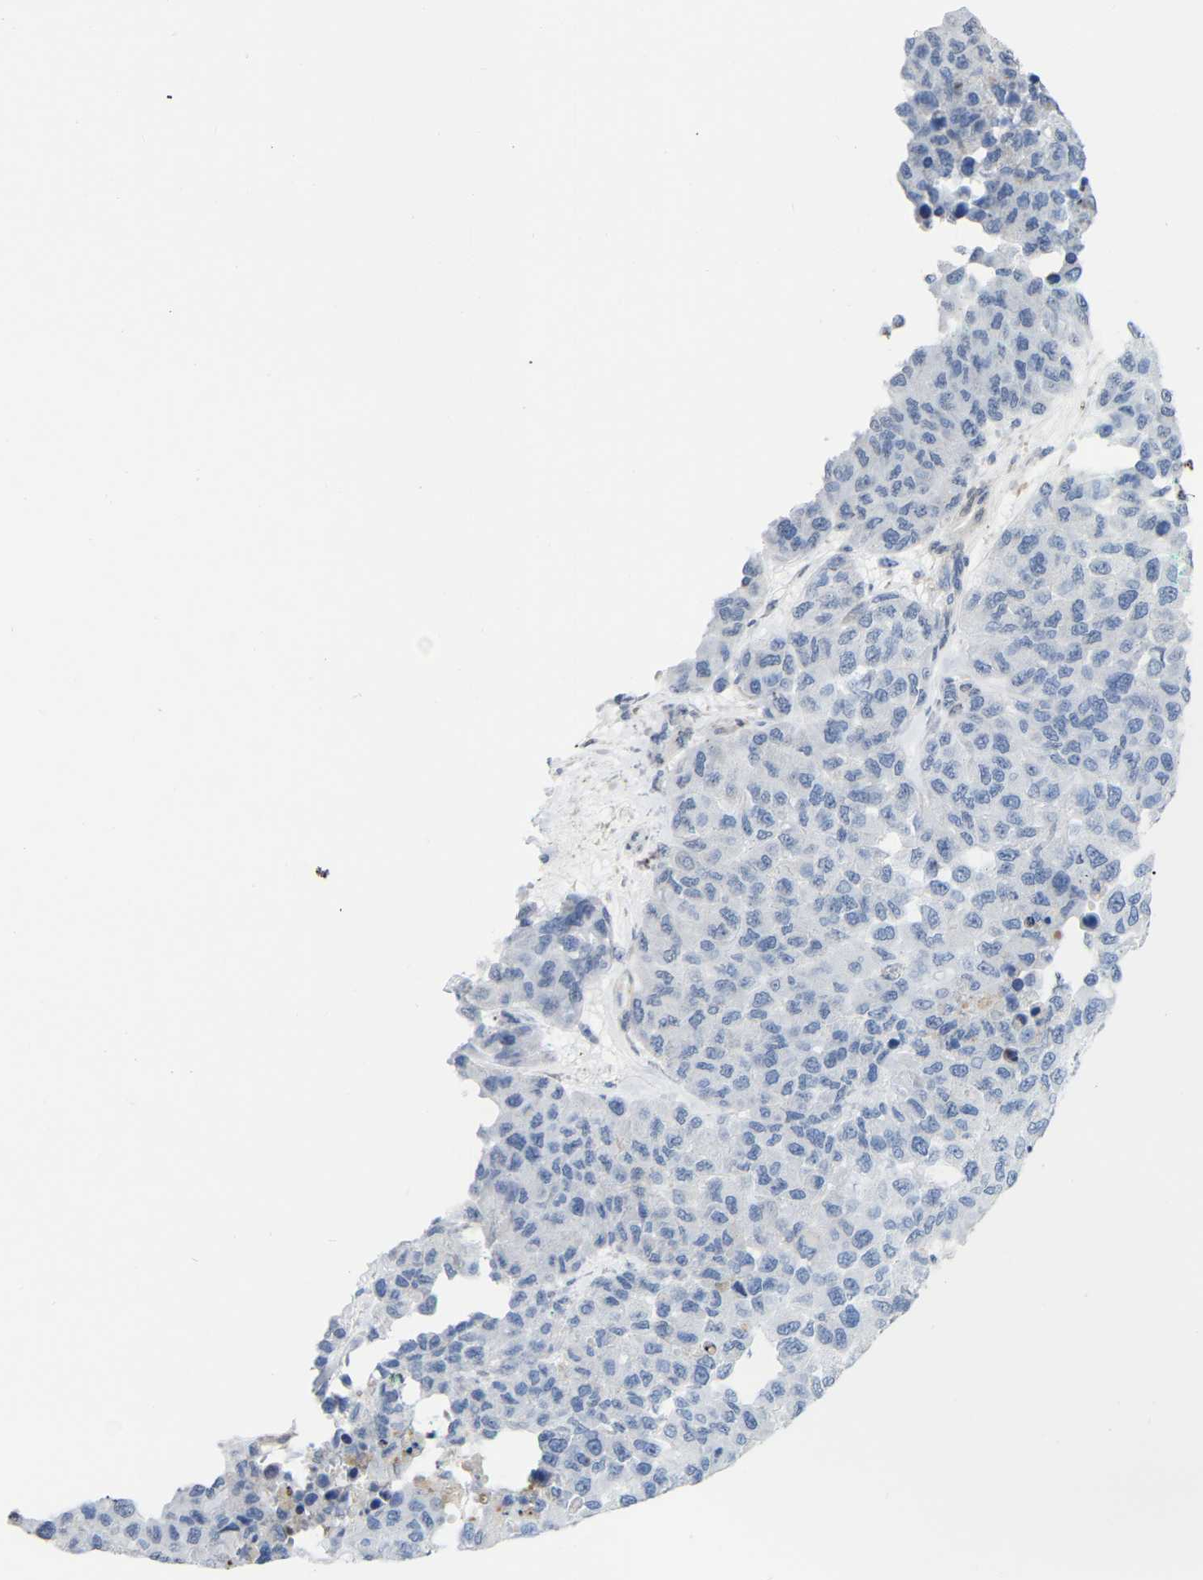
{"staining": {"intensity": "negative", "quantity": "none", "location": "none"}, "tissue": "melanoma", "cell_type": "Tumor cells", "image_type": "cancer", "snomed": [{"axis": "morphology", "description": "Malignant melanoma, NOS"}, {"axis": "topography", "description": "Skin"}], "caption": "This is an immunohistochemistry micrograph of malignant melanoma. There is no staining in tumor cells.", "gene": "ABTB2", "patient": {"sex": "male", "age": 62}}